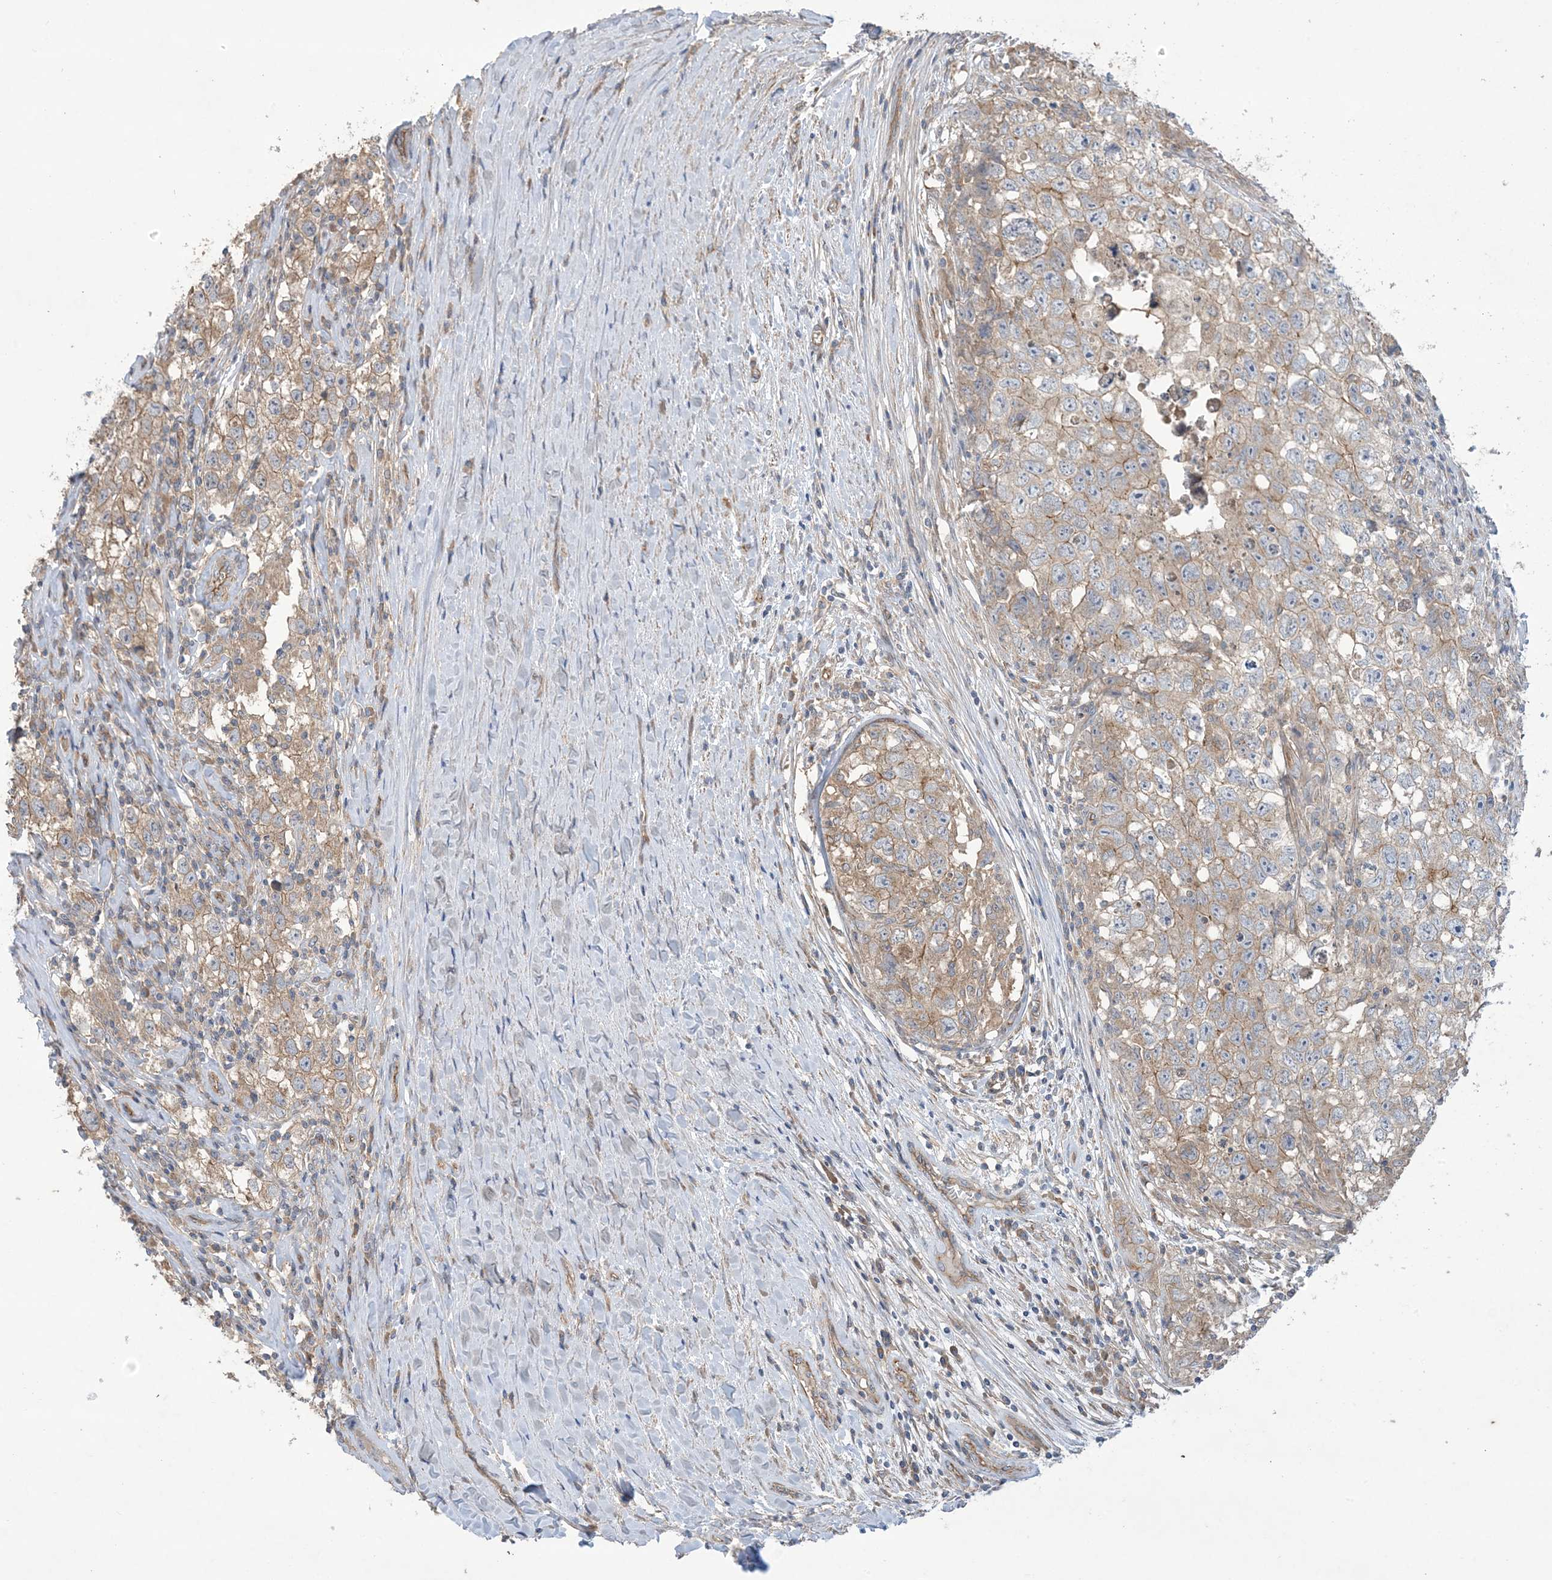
{"staining": {"intensity": "moderate", "quantity": "<25%", "location": "cytoplasmic/membranous"}, "tissue": "testis cancer", "cell_type": "Tumor cells", "image_type": "cancer", "snomed": [{"axis": "morphology", "description": "Seminoma, NOS"}, {"axis": "morphology", "description": "Carcinoma, Embryonal, NOS"}, {"axis": "topography", "description": "Testis"}], "caption": "An image showing moderate cytoplasmic/membranous staining in approximately <25% of tumor cells in testis cancer (seminoma), as visualized by brown immunohistochemical staining.", "gene": "CCNY", "patient": {"sex": "male", "age": 43}}